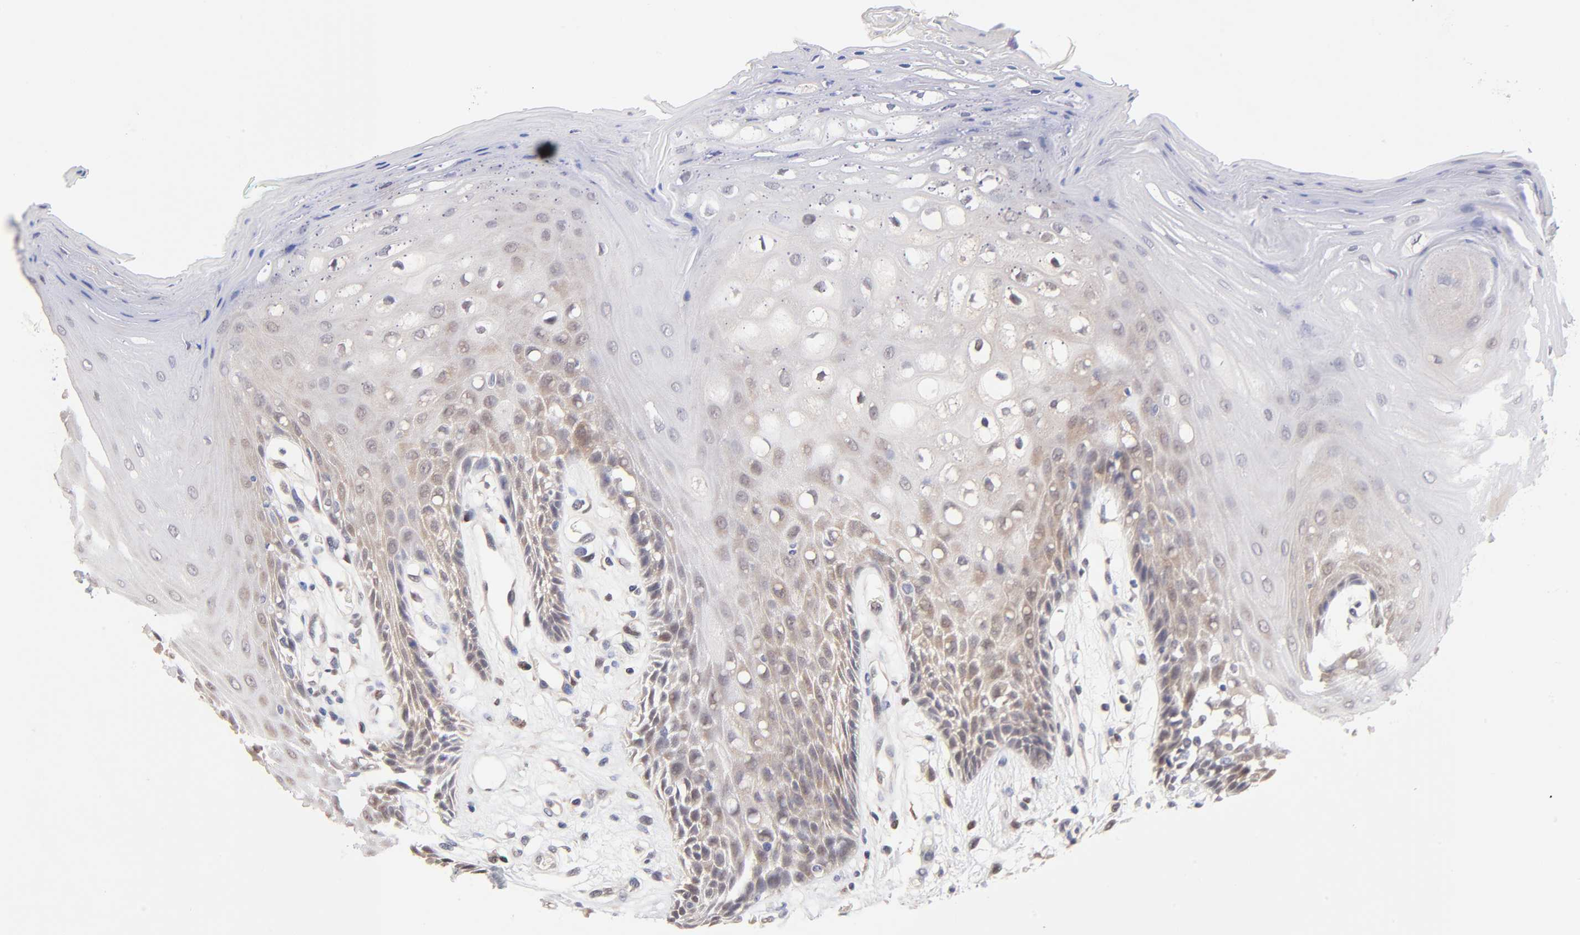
{"staining": {"intensity": "negative", "quantity": "none", "location": "none"}, "tissue": "oral mucosa", "cell_type": "Squamous epithelial cells", "image_type": "normal", "snomed": [{"axis": "morphology", "description": "Normal tissue, NOS"}, {"axis": "morphology", "description": "Squamous cell carcinoma, NOS"}, {"axis": "topography", "description": "Skeletal muscle"}, {"axis": "topography", "description": "Oral tissue"}, {"axis": "topography", "description": "Head-Neck"}], "caption": "High power microscopy histopathology image of an IHC photomicrograph of normal oral mucosa, revealing no significant expression in squamous epithelial cells.", "gene": "TXNL1", "patient": {"sex": "female", "age": 84}}